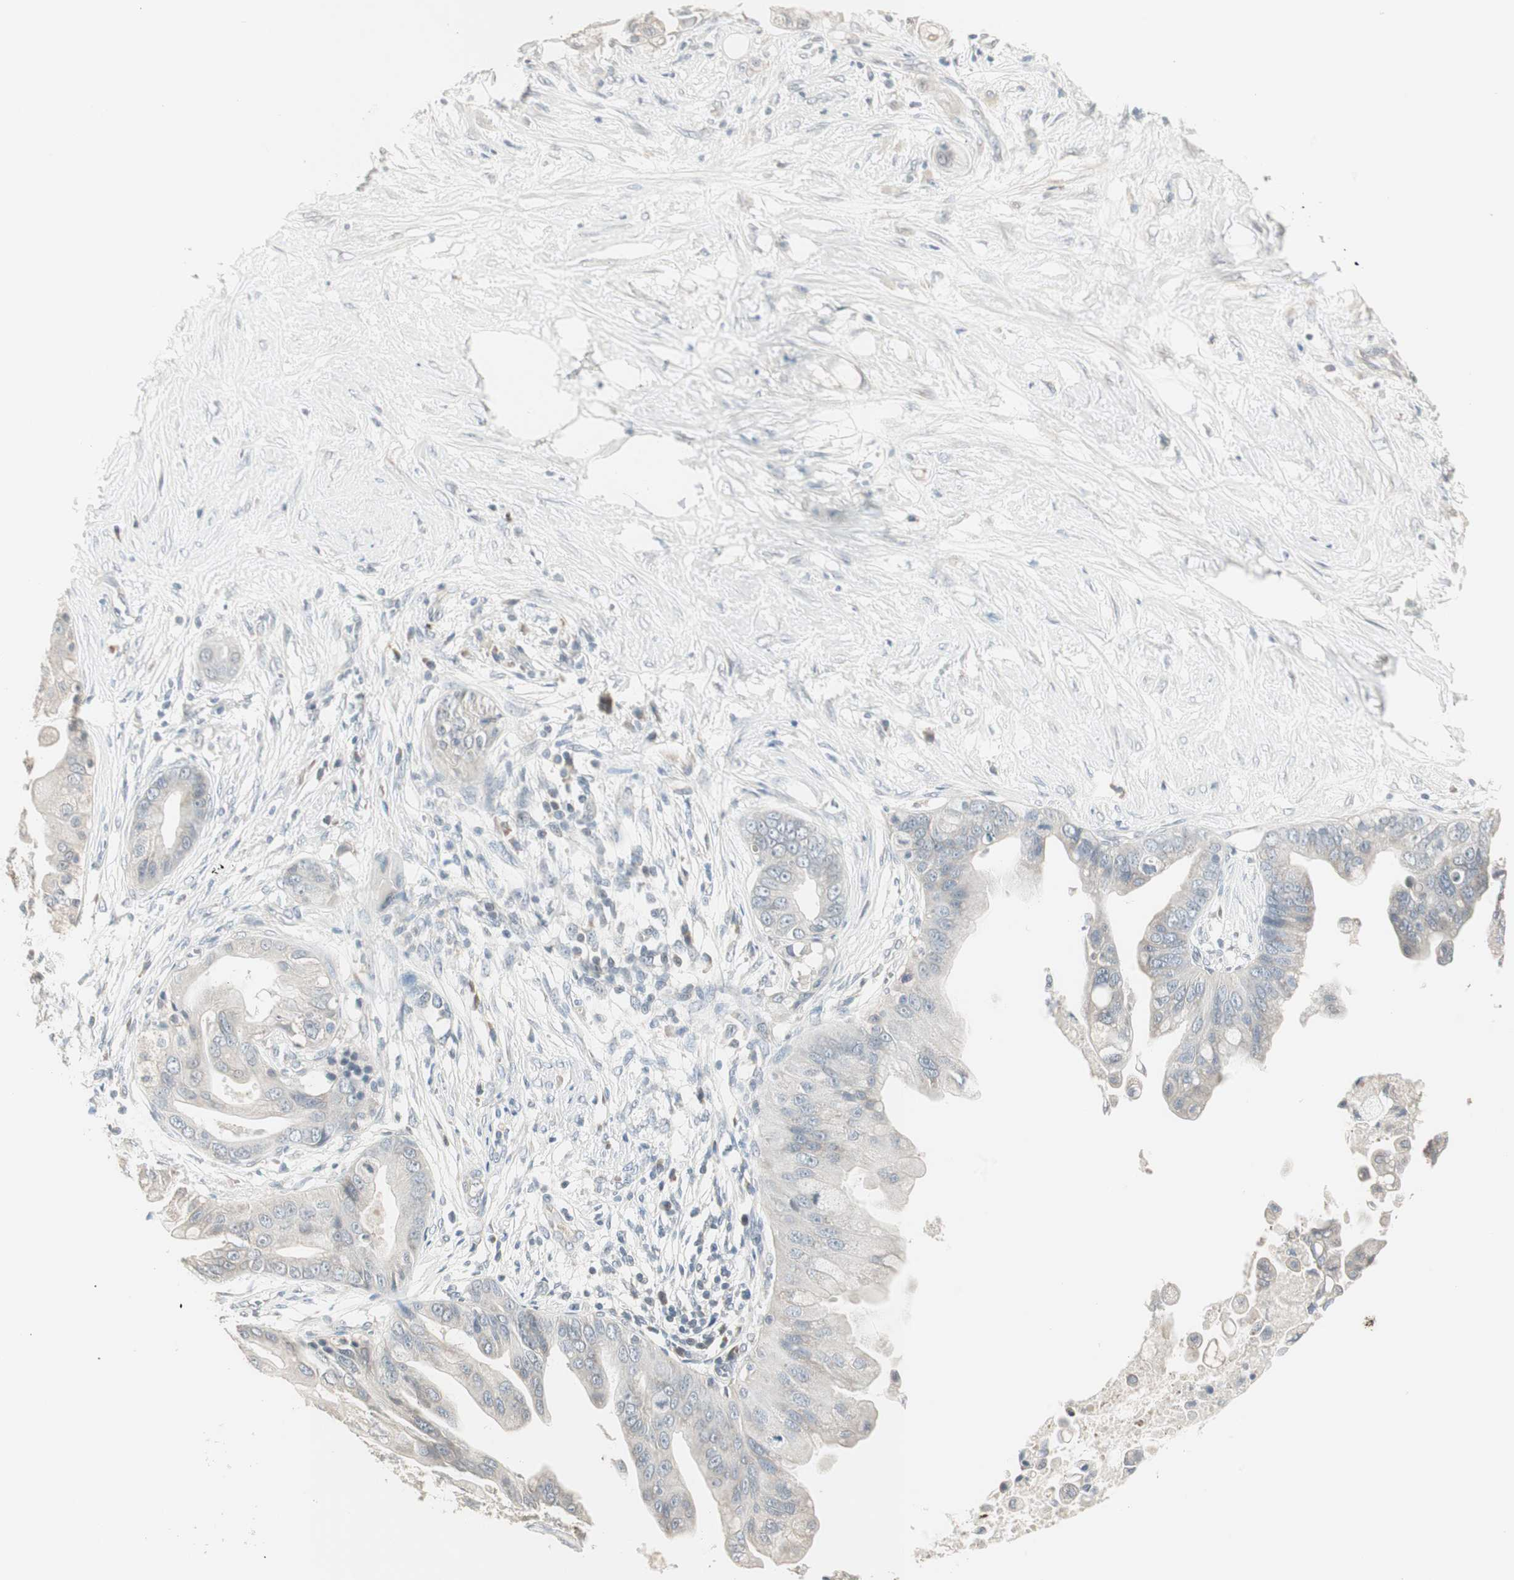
{"staining": {"intensity": "negative", "quantity": "none", "location": "none"}, "tissue": "pancreatic cancer", "cell_type": "Tumor cells", "image_type": "cancer", "snomed": [{"axis": "morphology", "description": "Adenocarcinoma, NOS"}, {"axis": "topography", "description": "Pancreas"}], "caption": "Immunohistochemical staining of human pancreatic adenocarcinoma displays no significant positivity in tumor cells.", "gene": "PDZK1", "patient": {"sex": "female", "age": 75}}